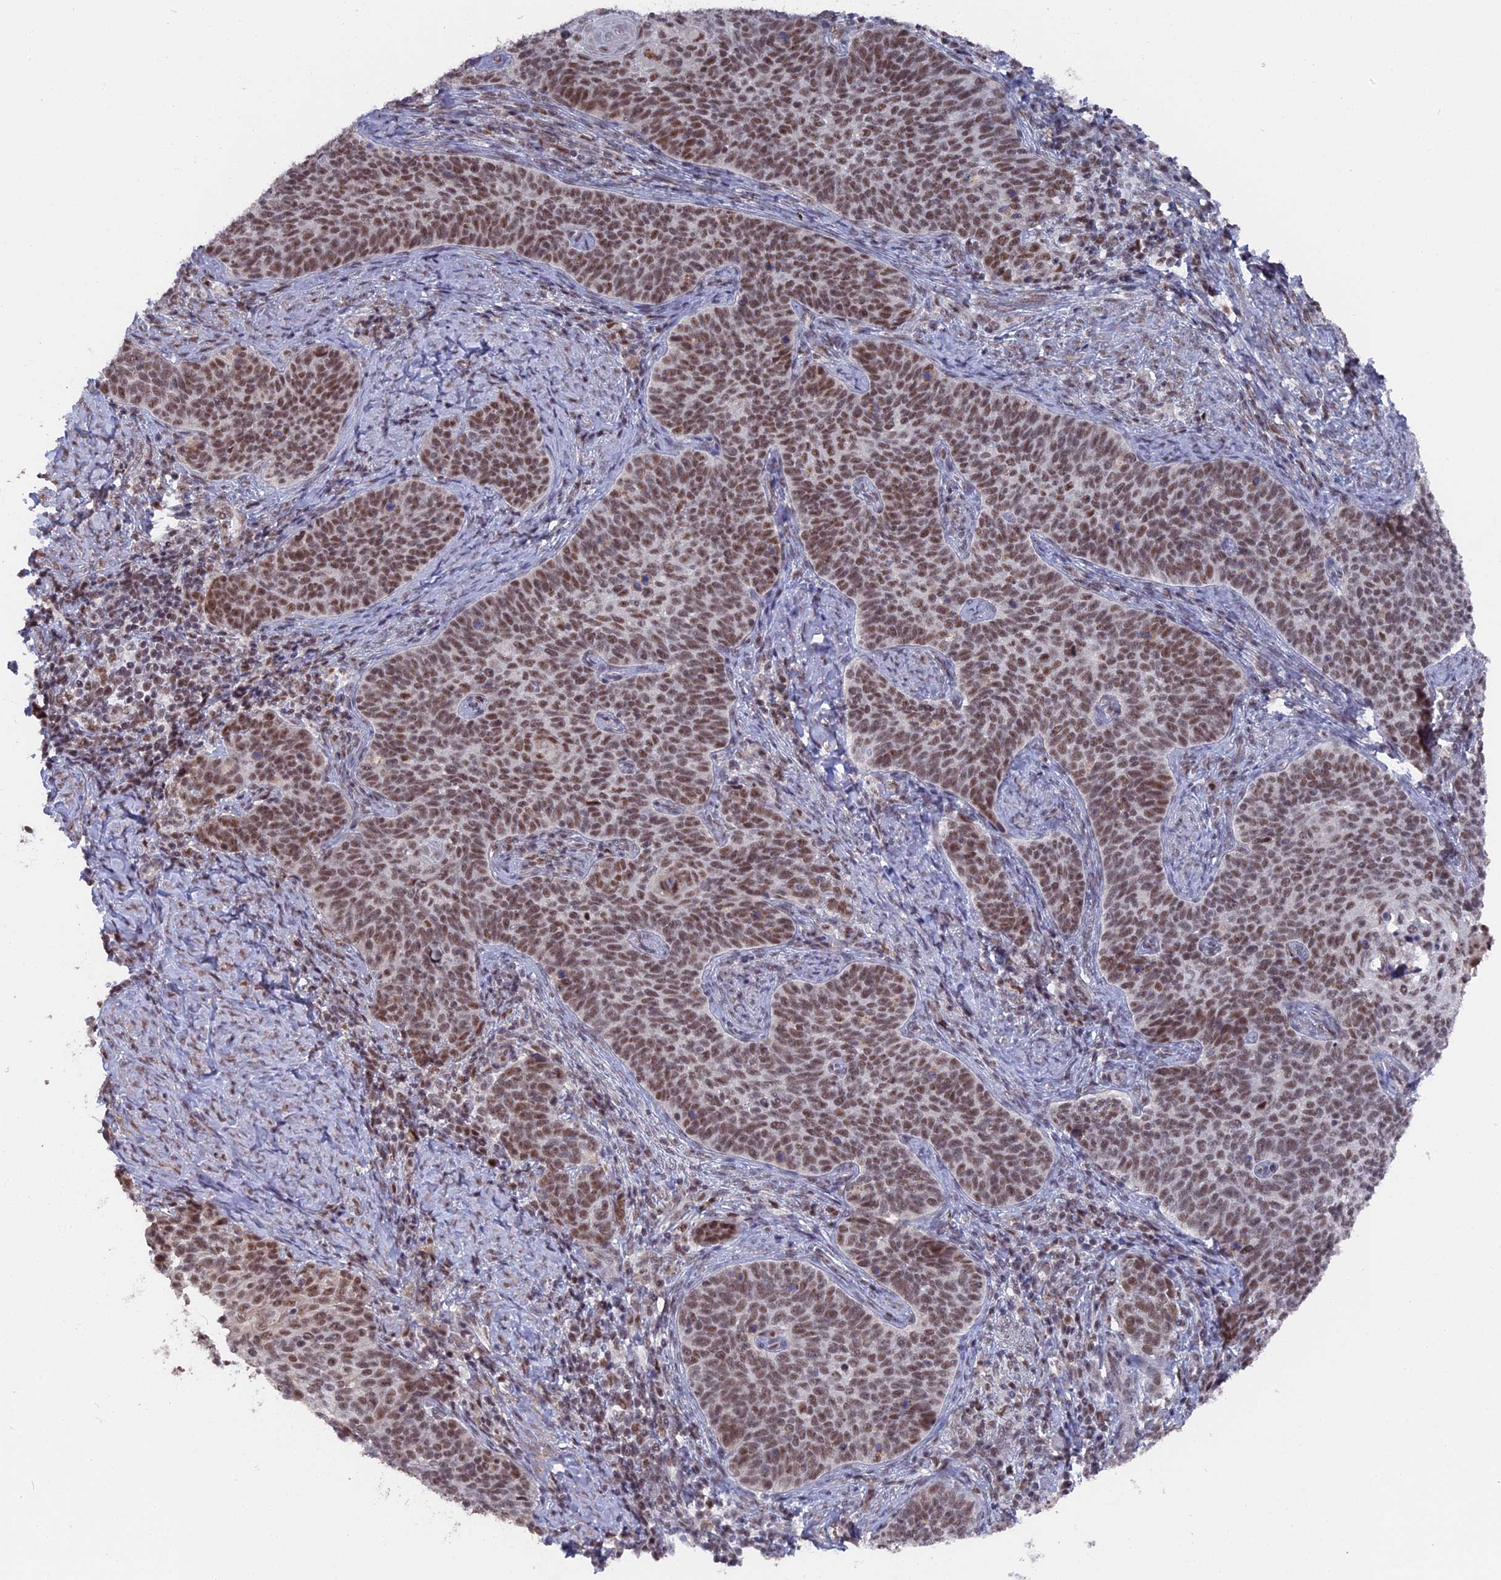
{"staining": {"intensity": "moderate", "quantity": ">75%", "location": "nuclear"}, "tissue": "cervical cancer", "cell_type": "Tumor cells", "image_type": "cancer", "snomed": [{"axis": "morphology", "description": "Normal tissue, NOS"}, {"axis": "morphology", "description": "Squamous cell carcinoma, NOS"}, {"axis": "topography", "description": "Cervix"}], "caption": "Protein staining exhibits moderate nuclear staining in approximately >75% of tumor cells in cervical cancer.", "gene": "SF3A2", "patient": {"sex": "female", "age": 39}}